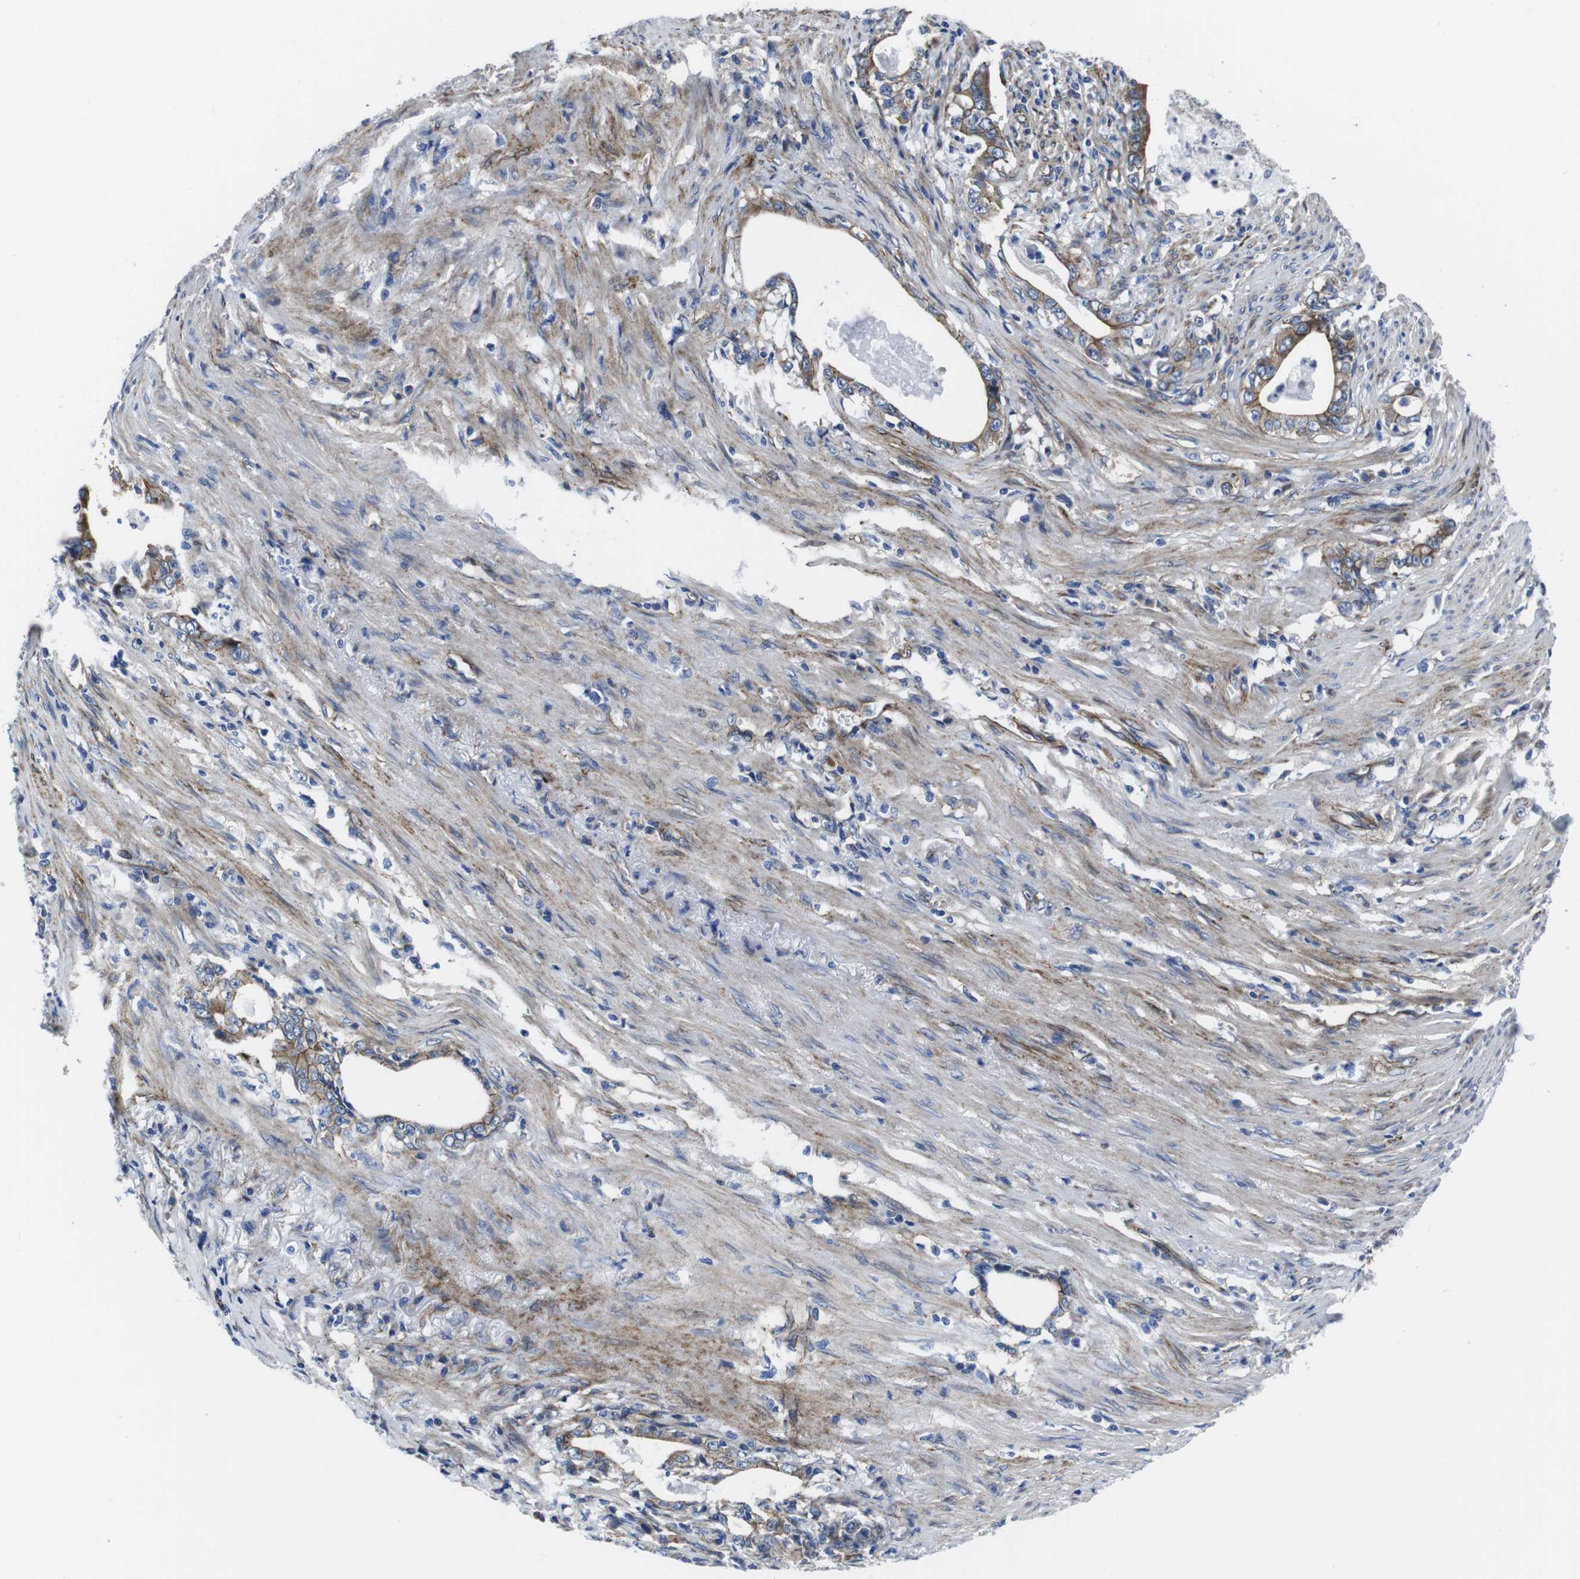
{"staining": {"intensity": "moderate", "quantity": ">75%", "location": "cytoplasmic/membranous"}, "tissue": "stomach cancer", "cell_type": "Tumor cells", "image_type": "cancer", "snomed": [{"axis": "morphology", "description": "Adenocarcinoma, NOS"}, {"axis": "topography", "description": "Stomach, lower"}], "caption": "Immunohistochemical staining of adenocarcinoma (stomach) demonstrates medium levels of moderate cytoplasmic/membranous protein expression in about >75% of tumor cells.", "gene": "NUMB", "patient": {"sex": "female", "age": 72}}